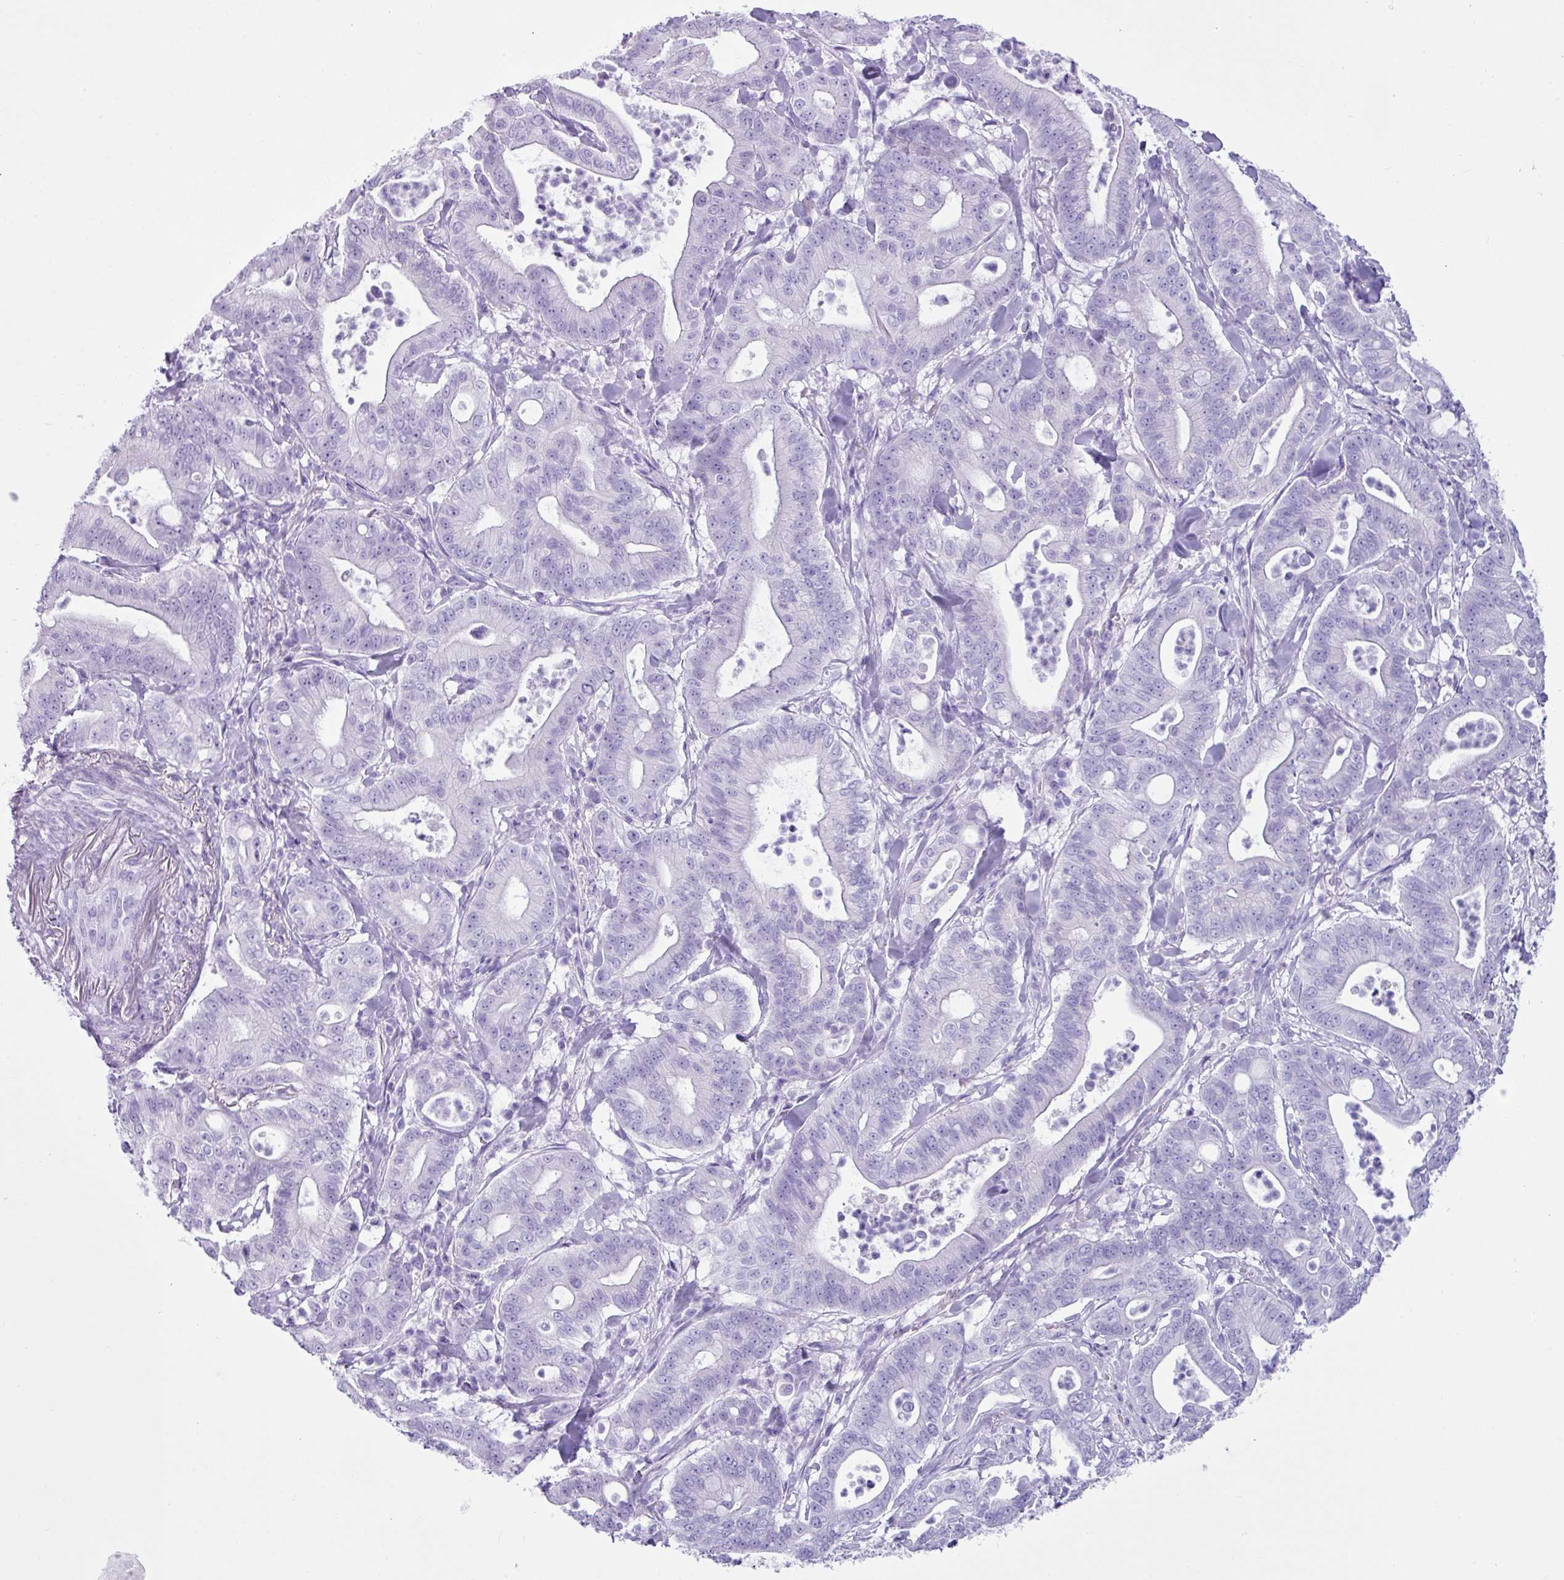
{"staining": {"intensity": "negative", "quantity": "none", "location": "none"}, "tissue": "pancreatic cancer", "cell_type": "Tumor cells", "image_type": "cancer", "snomed": [{"axis": "morphology", "description": "Adenocarcinoma, NOS"}, {"axis": "topography", "description": "Pancreas"}], "caption": "IHC of human pancreatic cancer reveals no positivity in tumor cells.", "gene": "NCCRP1", "patient": {"sex": "male", "age": 71}}